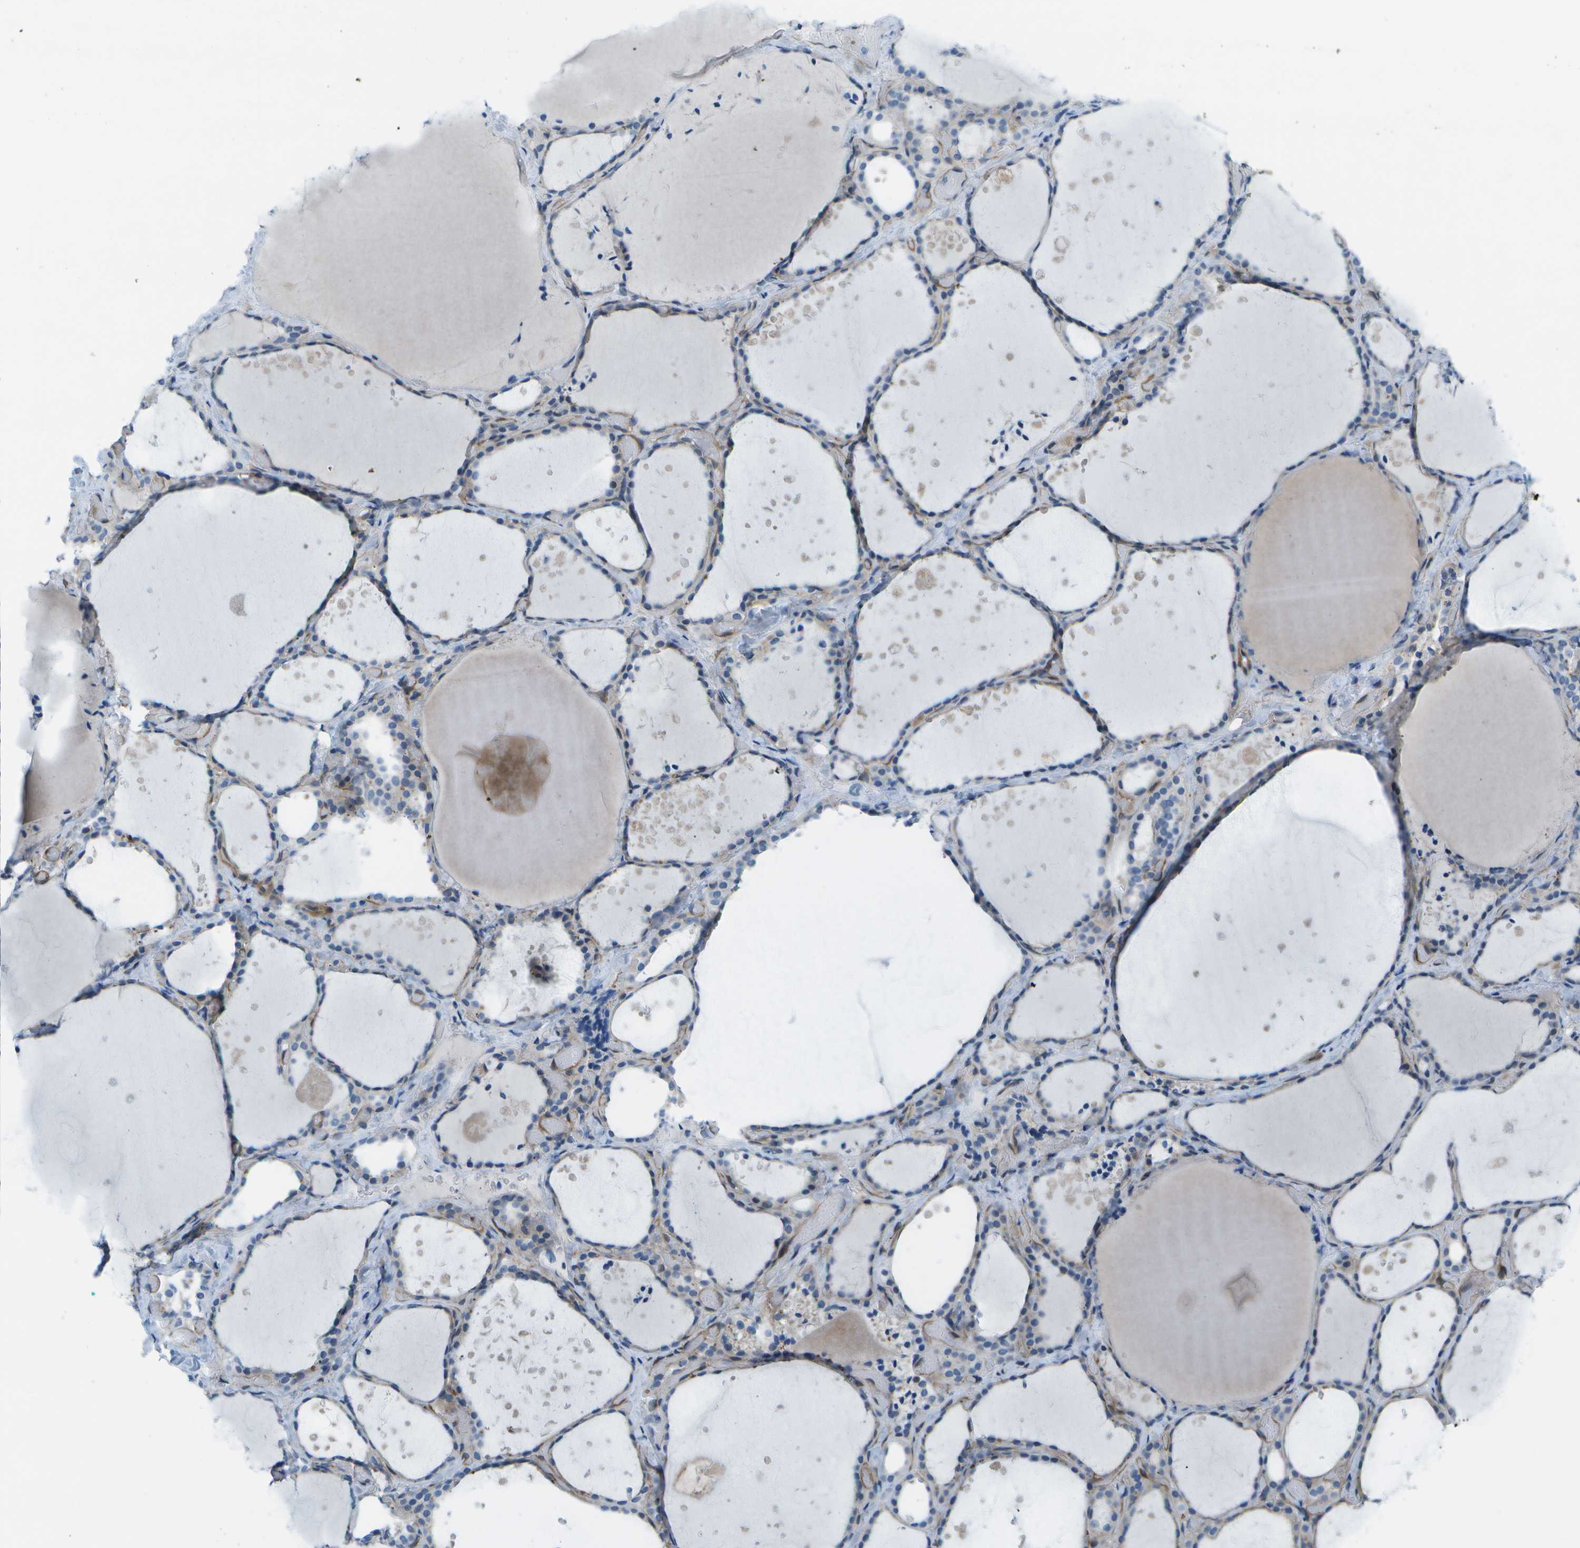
{"staining": {"intensity": "weak", "quantity": "<25%", "location": "cytoplasmic/membranous"}, "tissue": "thyroid gland", "cell_type": "Glandular cells", "image_type": "normal", "snomed": [{"axis": "morphology", "description": "Normal tissue, NOS"}, {"axis": "topography", "description": "Thyroid gland"}], "caption": "The image displays no significant staining in glandular cells of thyroid gland. (Immunohistochemistry (ihc), brightfield microscopy, high magnification).", "gene": "SORBS3", "patient": {"sex": "female", "age": 44}}